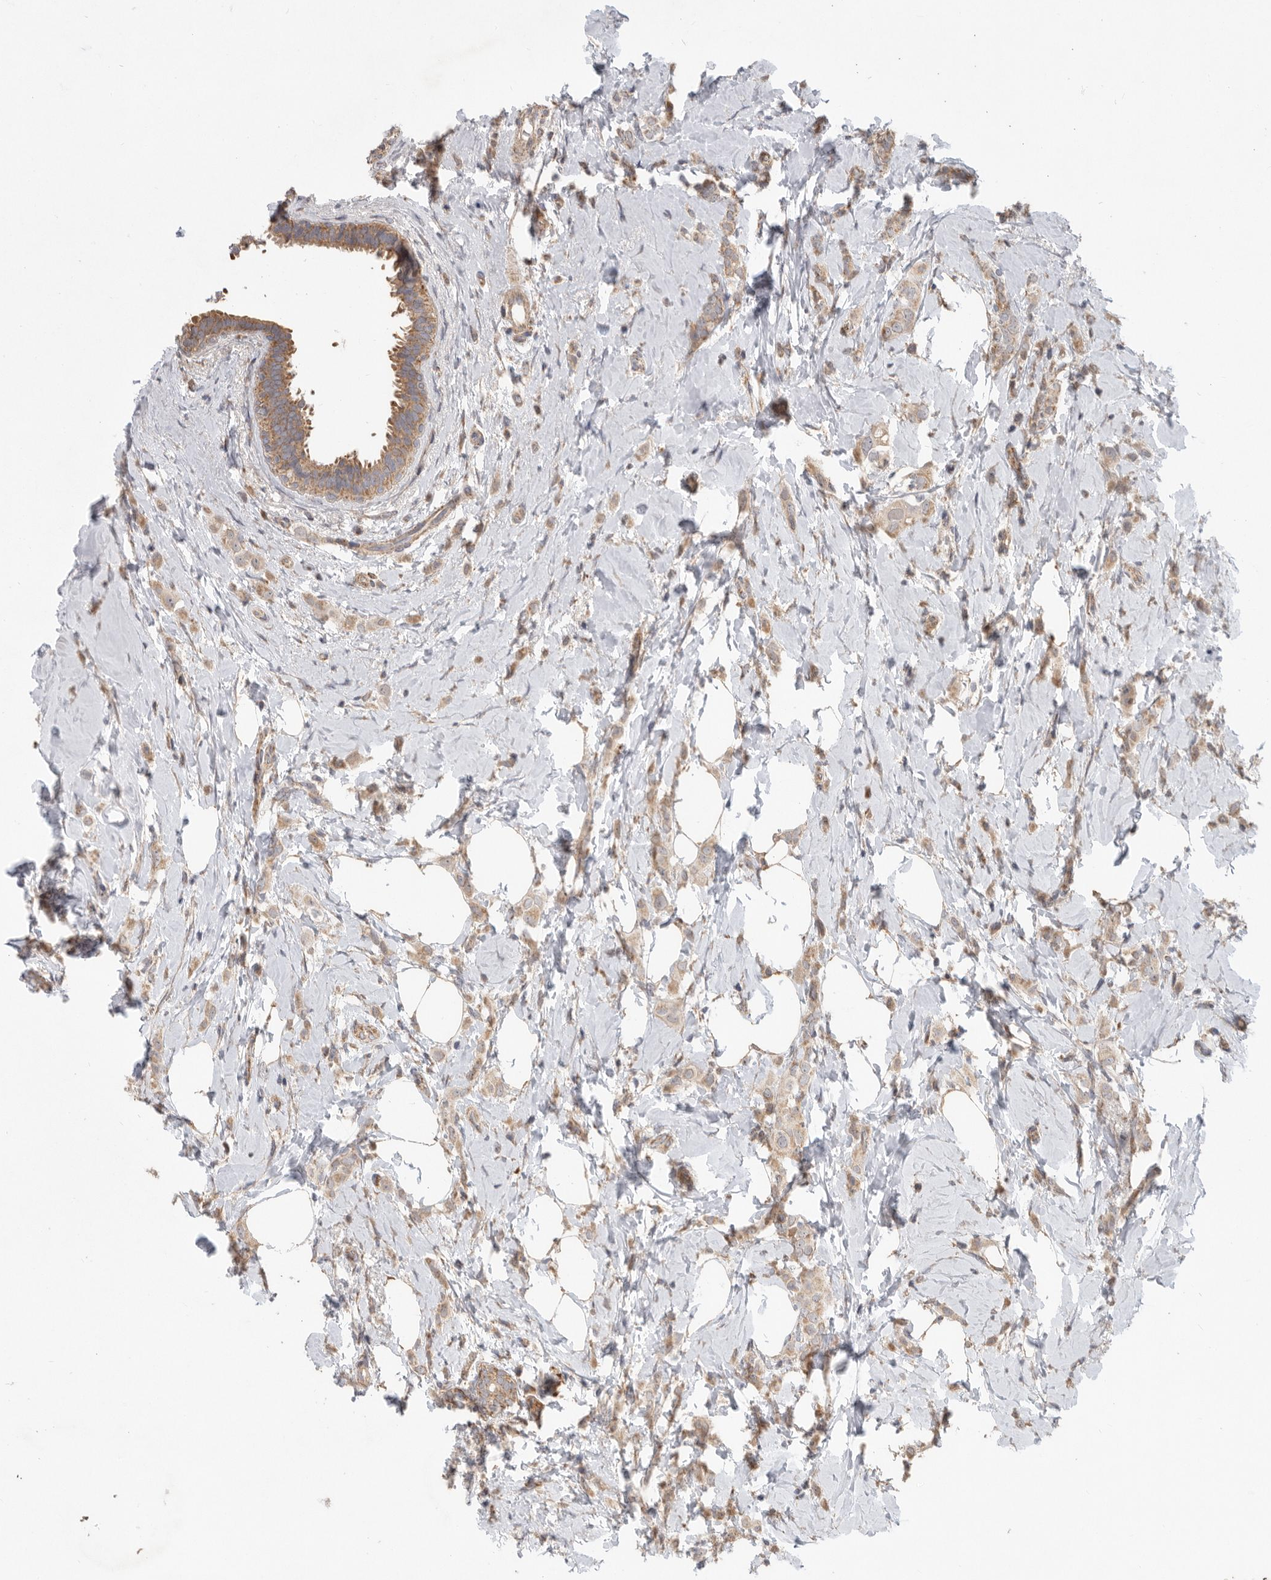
{"staining": {"intensity": "weak", "quantity": ">75%", "location": "cytoplasmic/membranous"}, "tissue": "breast cancer", "cell_type": "Tumor cells", "image_type": "cancer", "snomed": [{"axis": "morphology", "description": "Lobular carcinoma"}, {"axis": "topography", "description": "Breast"}], "caption": "The immunohistochemical stain highlights weak cytoplasmic/membranous positivity in tumor cells of breast cancer (lobular carcinoma) tissue.", "gene": "MTFR1L", "patient": {"sex": "female", "age": 47}}